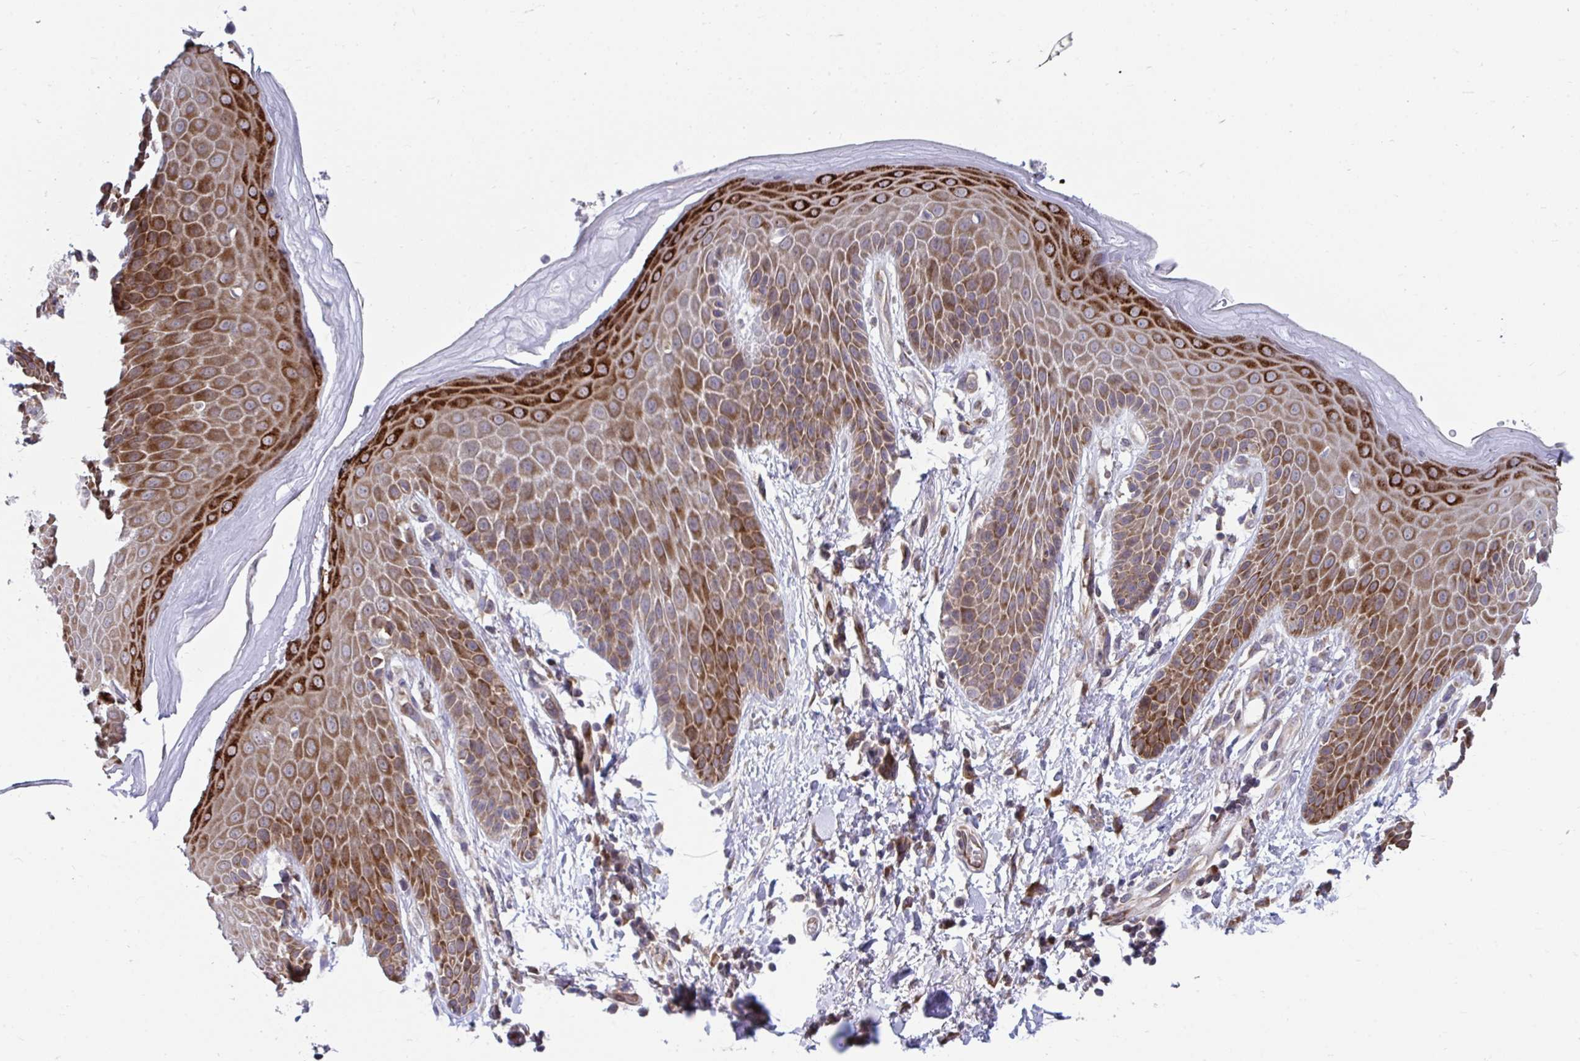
{"staining": {"intensity": "strong", "quantity": ">75%", "location": "cytoplasmic/membranous"}, "tissue": "skin", "cell_type": "Epidermal cells", "image_type": "normal", "snomed": [{"axis": "morphology", "description": "Normal tissue, NOS"}, {"axis": "topography", "description": "Anal"}, {"axis": "topography", "description": "Peripheral nerve tissue"}], "caption": "Protein analysis of unremarkable skin exhibits strong cytoplasmic/membranous positivity in approximately >75% of epidermal cells. (Brightfield microscopy of DAB IHC at high magnification).", "gene": "SELENON", "patient": {"sex": "male", "age": 51}}